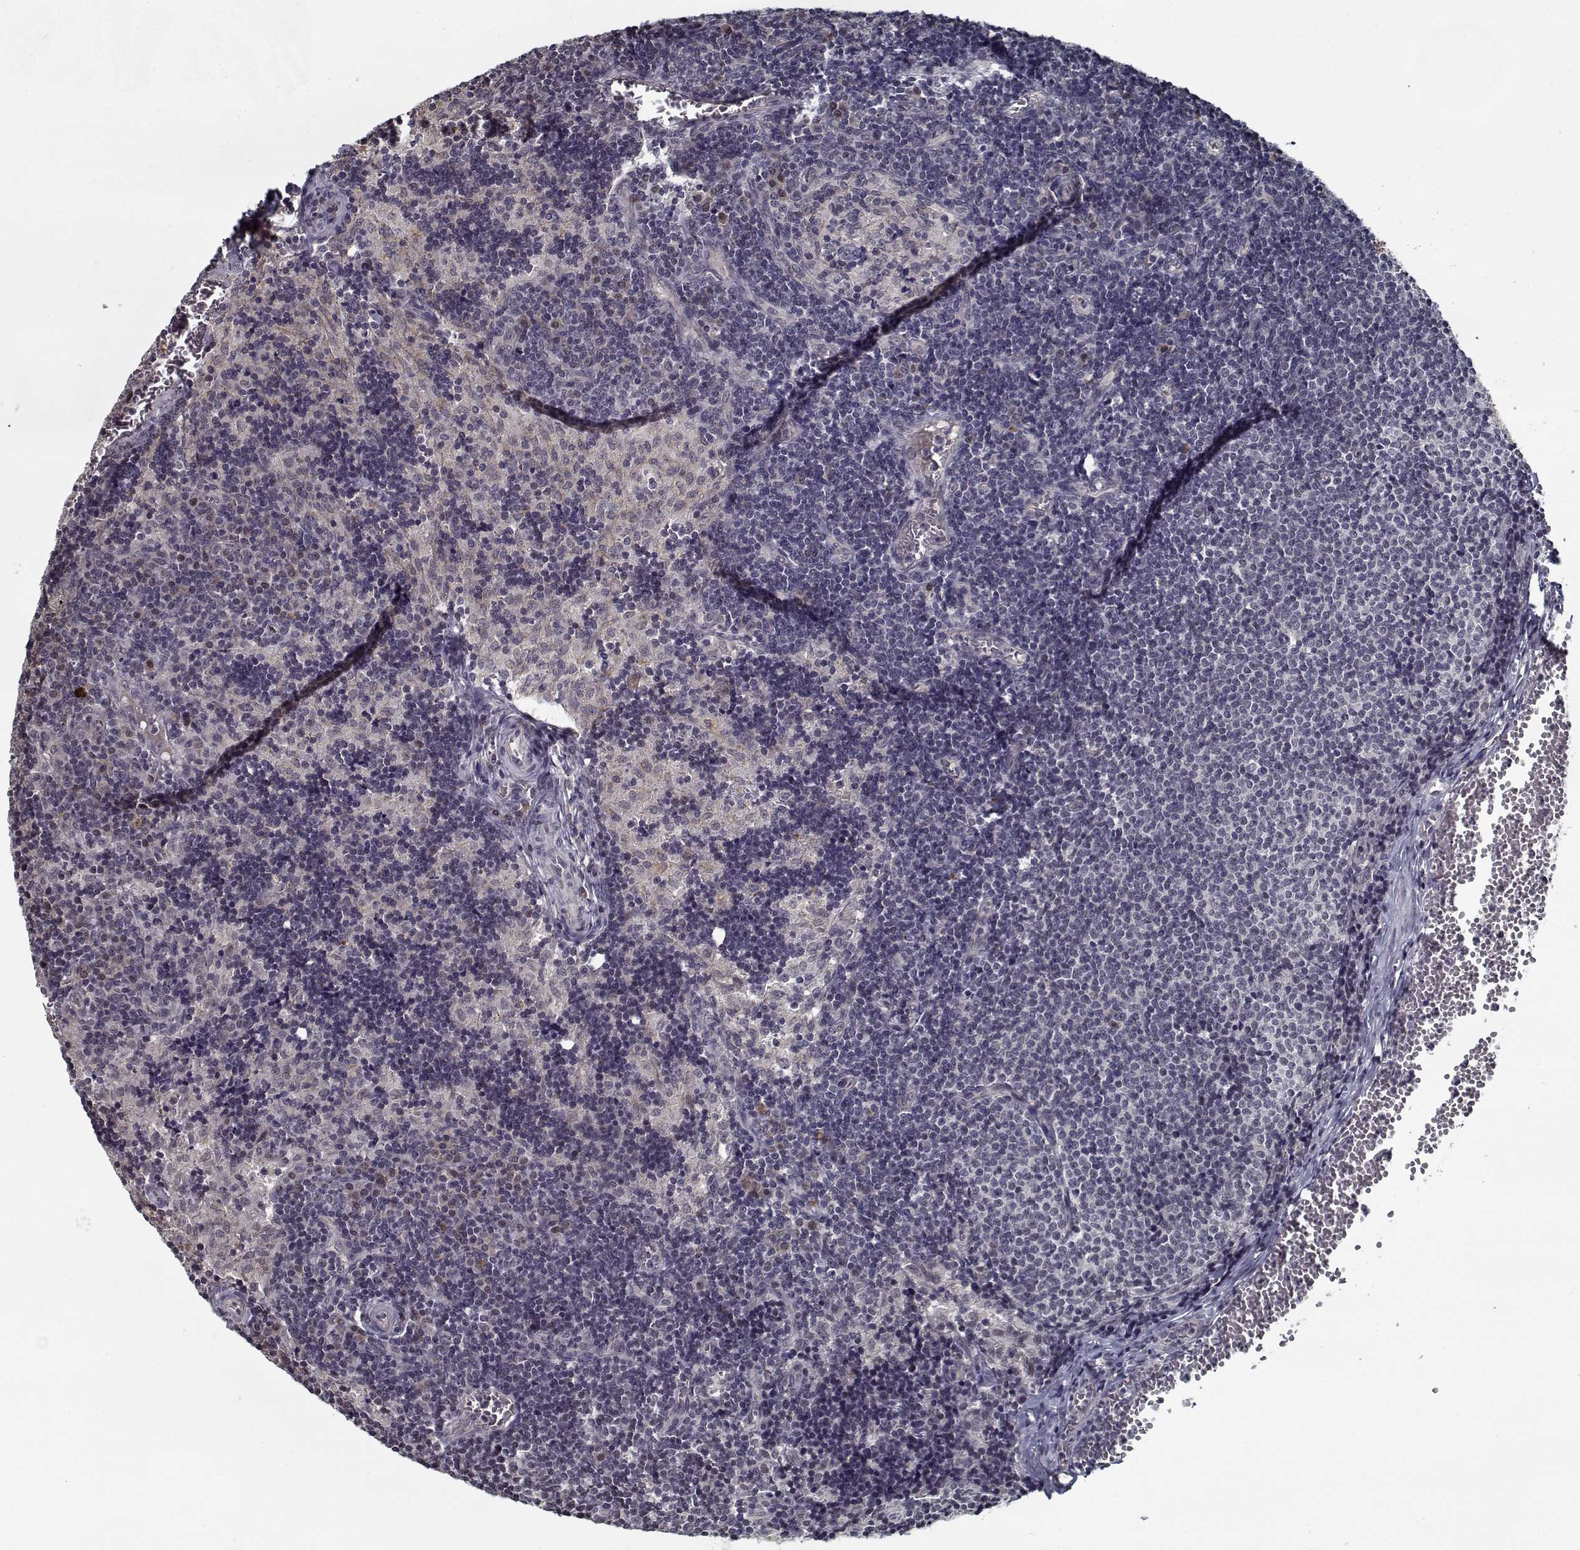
{"staining": {"intensity": "negative", "quantity": "none", "location": "none"}, "tissue": "lymph node", "cell_type": "Germinal center cells", "image_type": "normal", "snomed": [{"axis": "morphology", "description": "Normal tissue, NOS"}, {"axis": "topography", "description": "Lymph node"}], "caption": "The micrograph demonstrates no significant staining in germinal center cells of lymph node.", "gene": "NLK", "patient": {"sex": "female", "age": 50}}